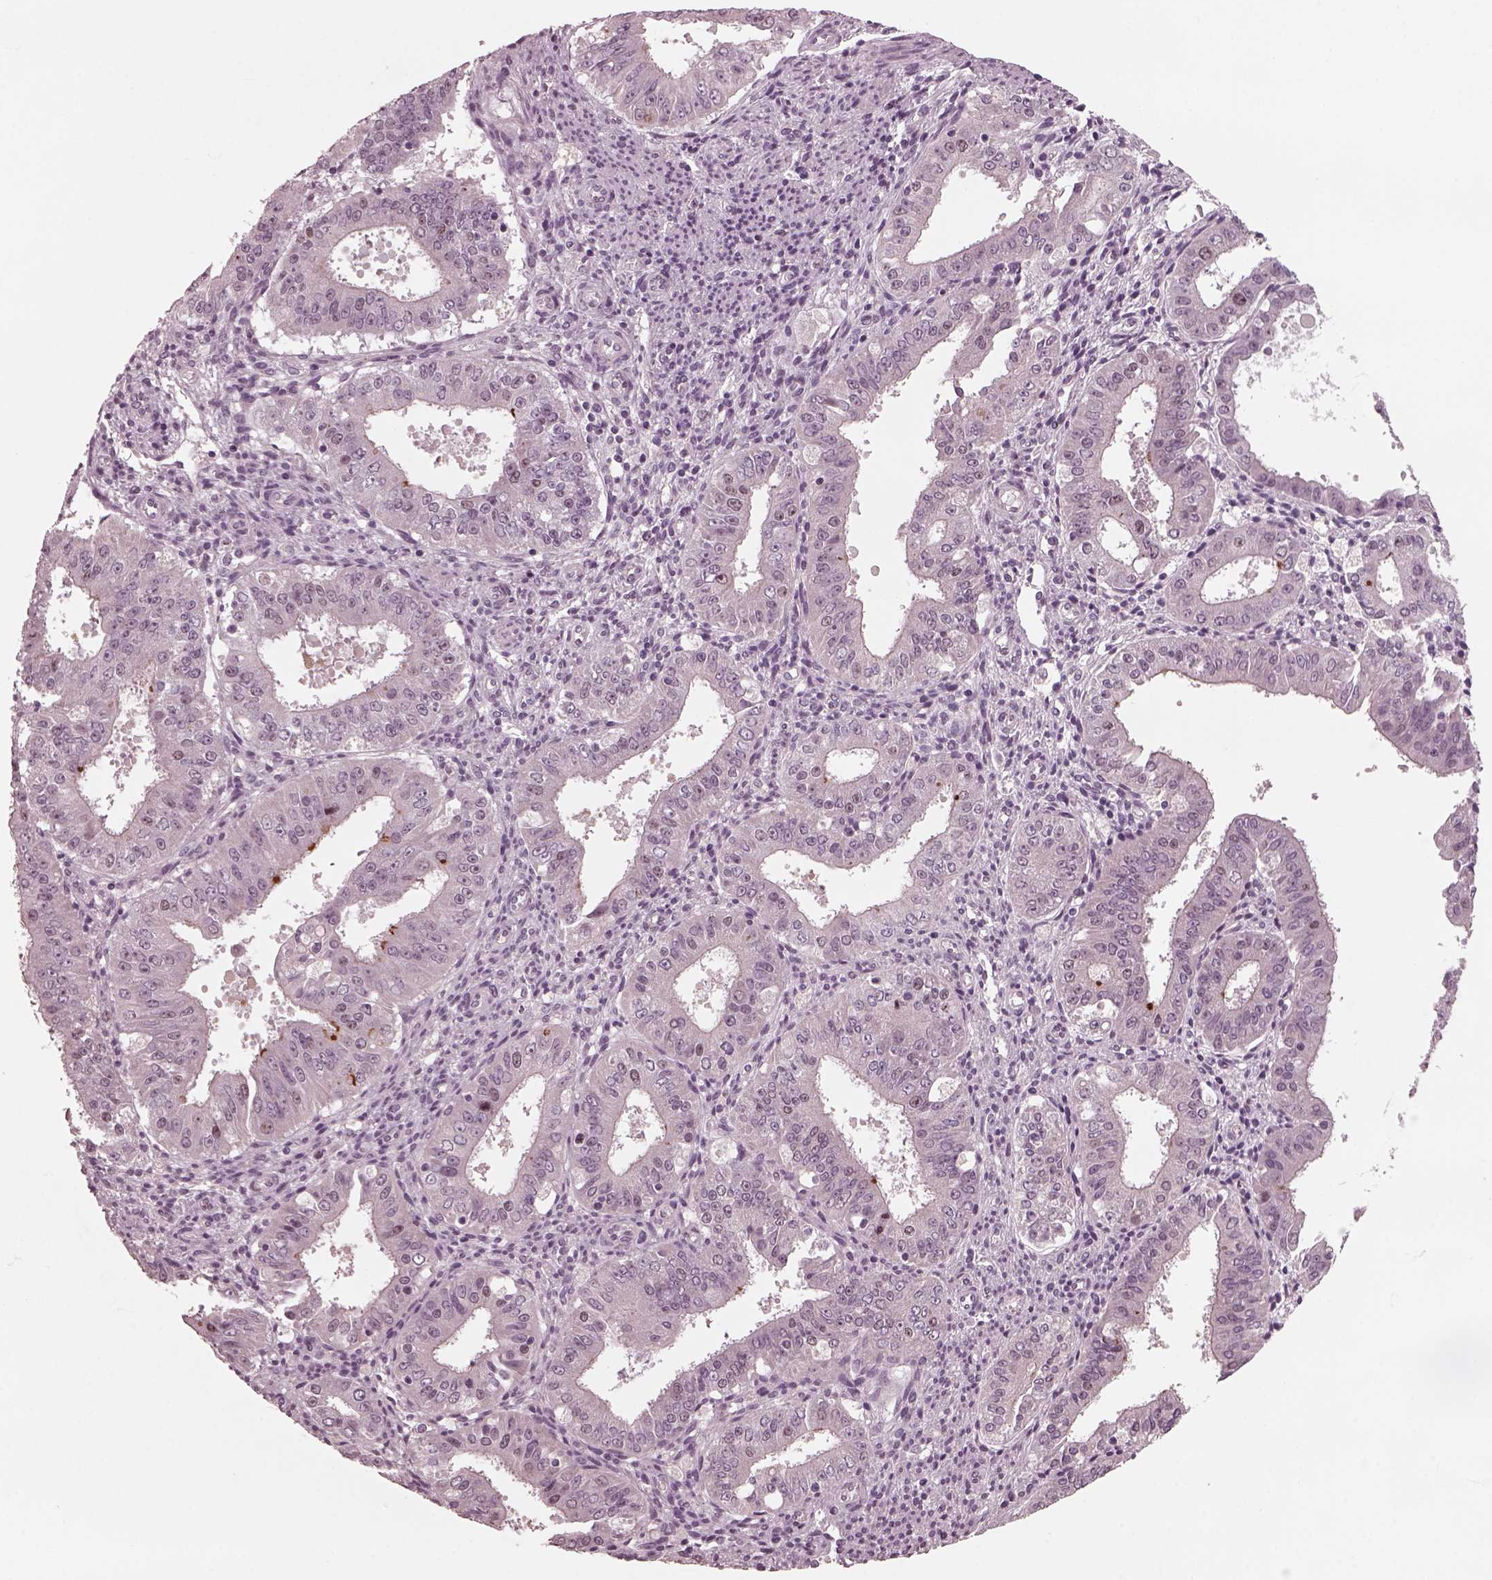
{"staining": {"intensity": "negative", "quantity": "none", "location": "none"}, "tissue": "ovarian cancer", "cell_type": "Tumor cells", "image_type": "cancer", "snomed": [{"axis": "morphology", "description": "Carcinoma, endometroid"}, {"axis": "topography", "description": "Ovary"}], "caption": "A high-resolution micrograph shows immunohistochemistry staining of endometroid carcinoma (ovarian), which exhibits no significant staining in tumor cells.", "gene": "SAXO1", "patient": {"sex": "female", "age": 42}}